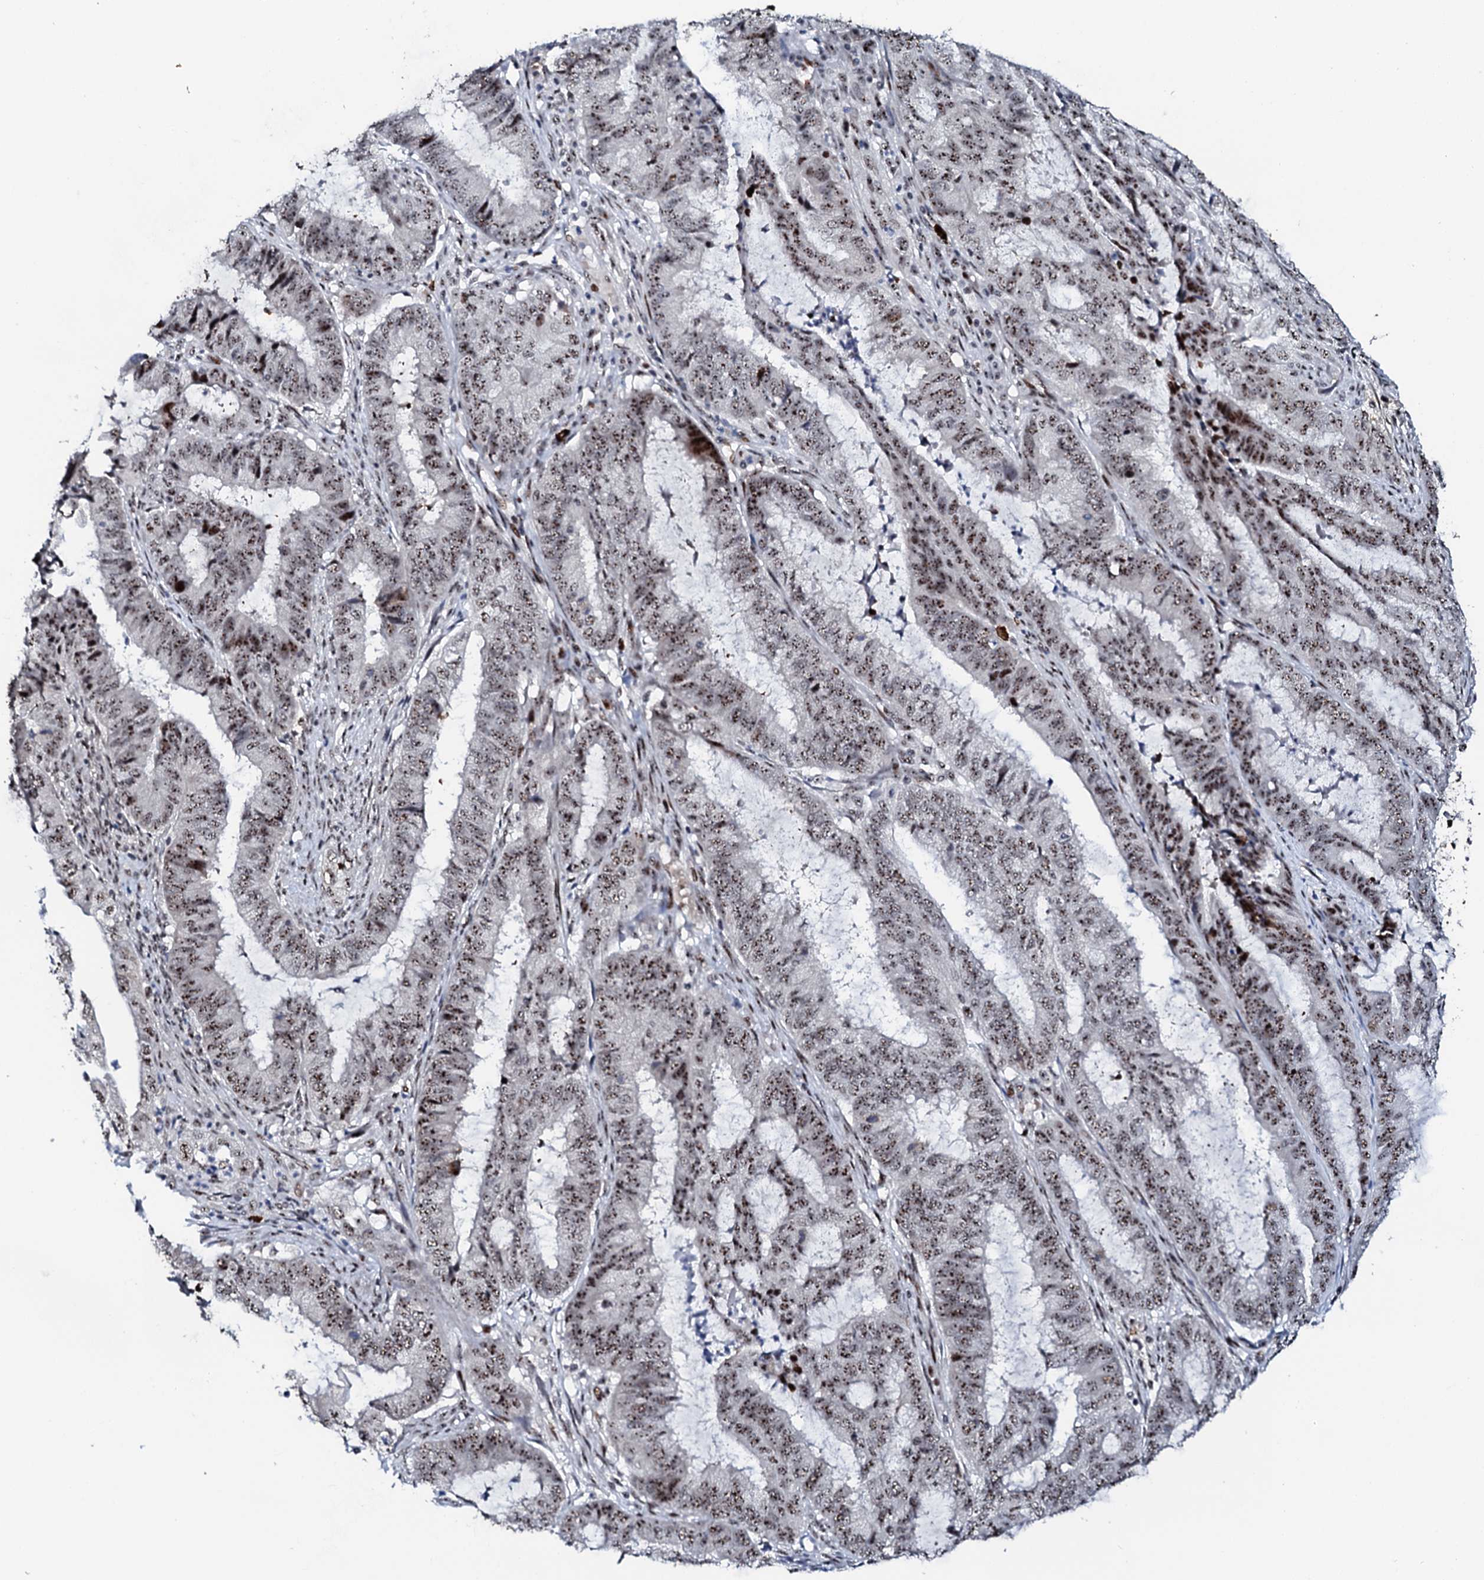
{"staining": {"intensity": "moderate", "quantity": ">75%", "location": "nuclear"}, "tissue": "endometrial cancer", "cell_type": "Tumor cells", "image_type": "cancer", "snomed": [{"axis": "morphology", "description": "Adenocarcinoma, NOS"}, {"axis": "topography", "description": "Endometrium"}], "caption": "Adenocarcinoma (endometrial) tissue shows moderate nuclear positivity in approximately >75% of tumor cells", "gene": "NEUROG3", "patient": {"sex": "female", "age": 51}}